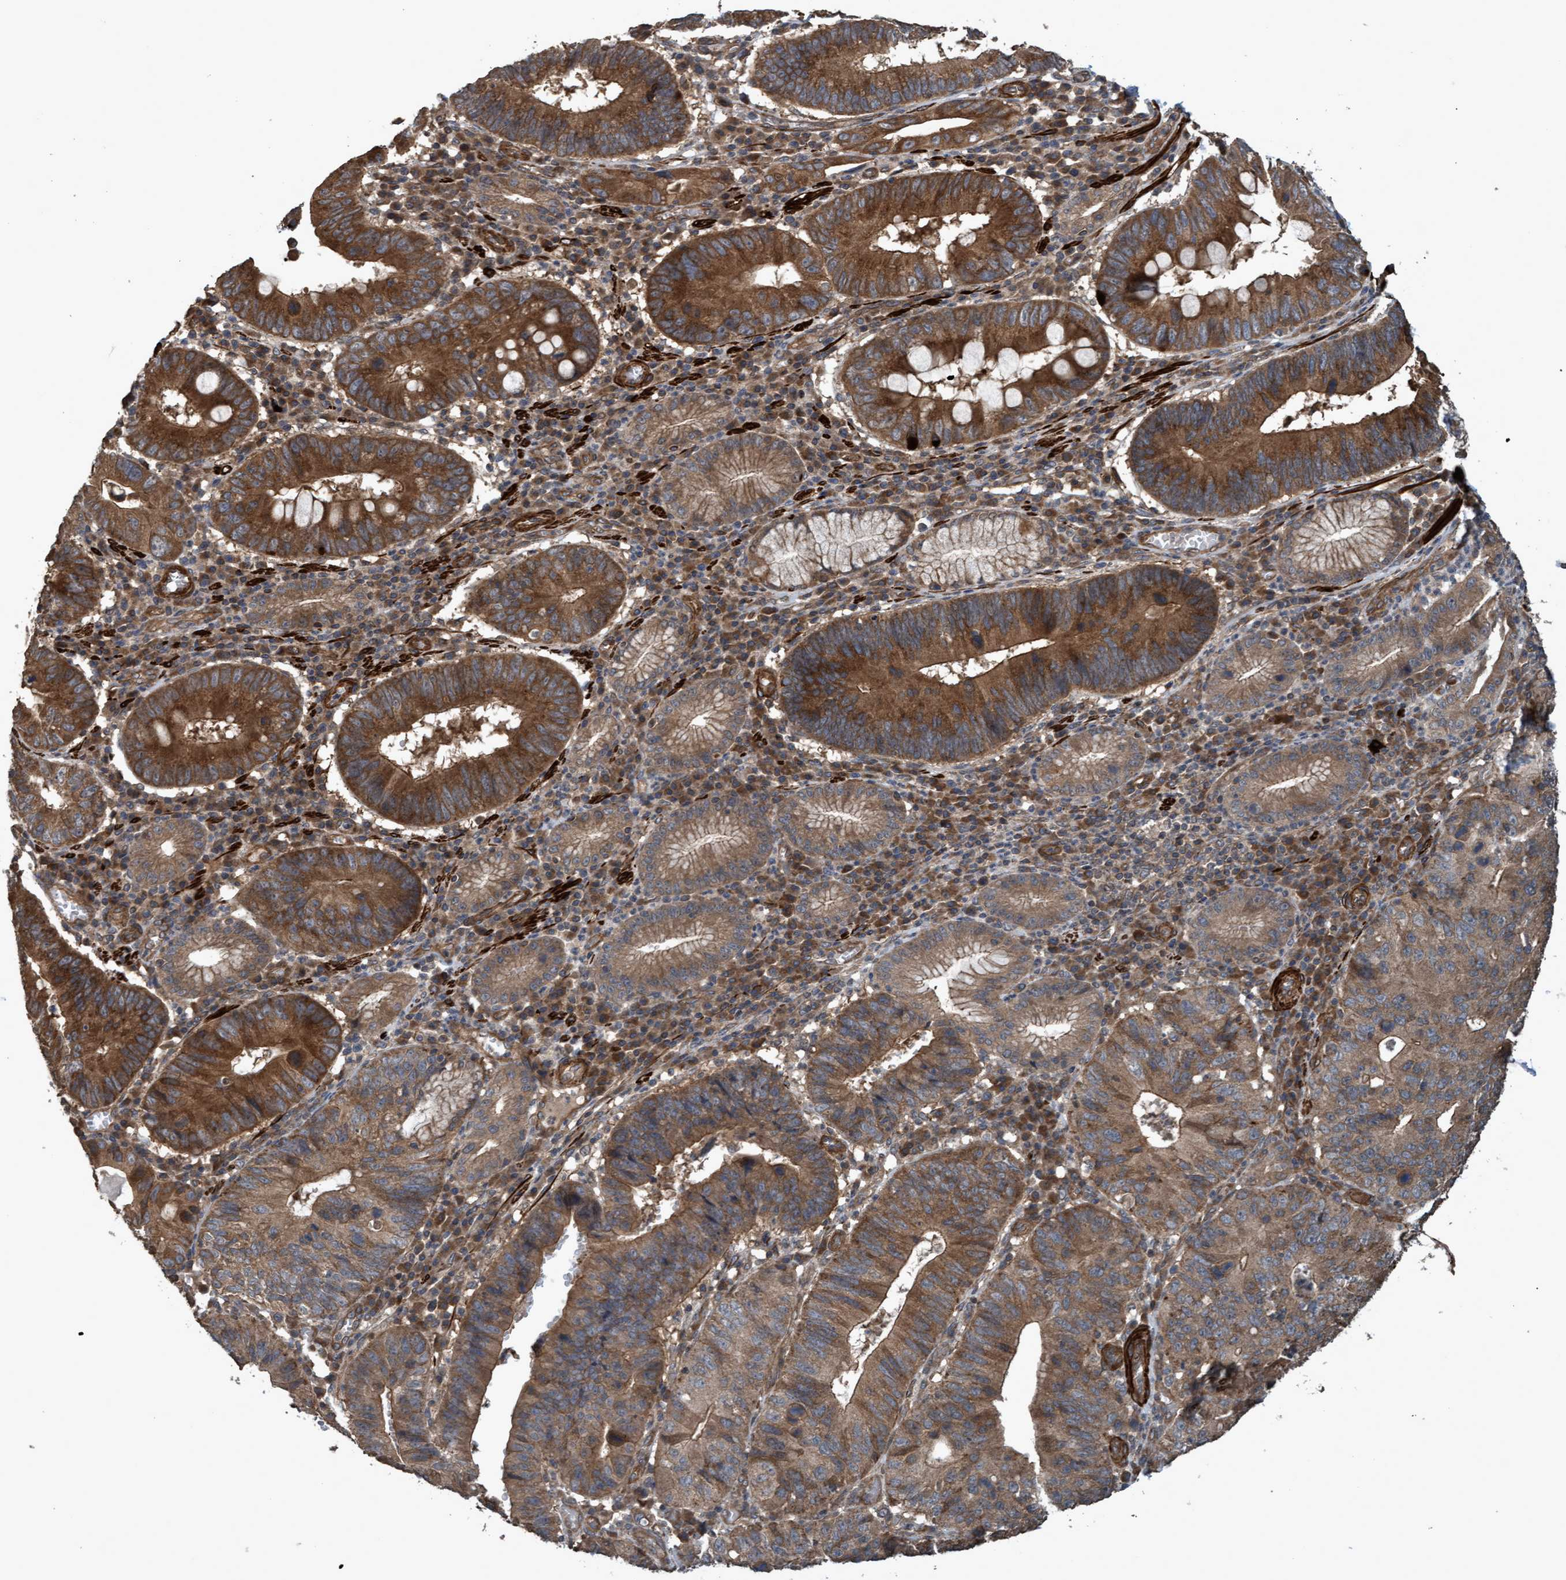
{"staining": {"intensity": "moderate", "quantity": ">75%", "location": "cytoplasmic/membranous"}, "tissue": "stomach cancer", "cell_type": "Tumor cells", "image_type": "cancer", "snomed": [{"axis": "morphology", "description": "Adenocarcinoma, NOS"}, {"axis": "topography", "description": "Stomach"}], "caption": "There is medium levels of moderate cytoplasmic/membranous staining in tumor cells of adenocarcinoma (stomach), as demonstrated by immunohistochemical staining (brown color).", "gene": "GGT6", "patient": {"sex": "male", "age": 59}}